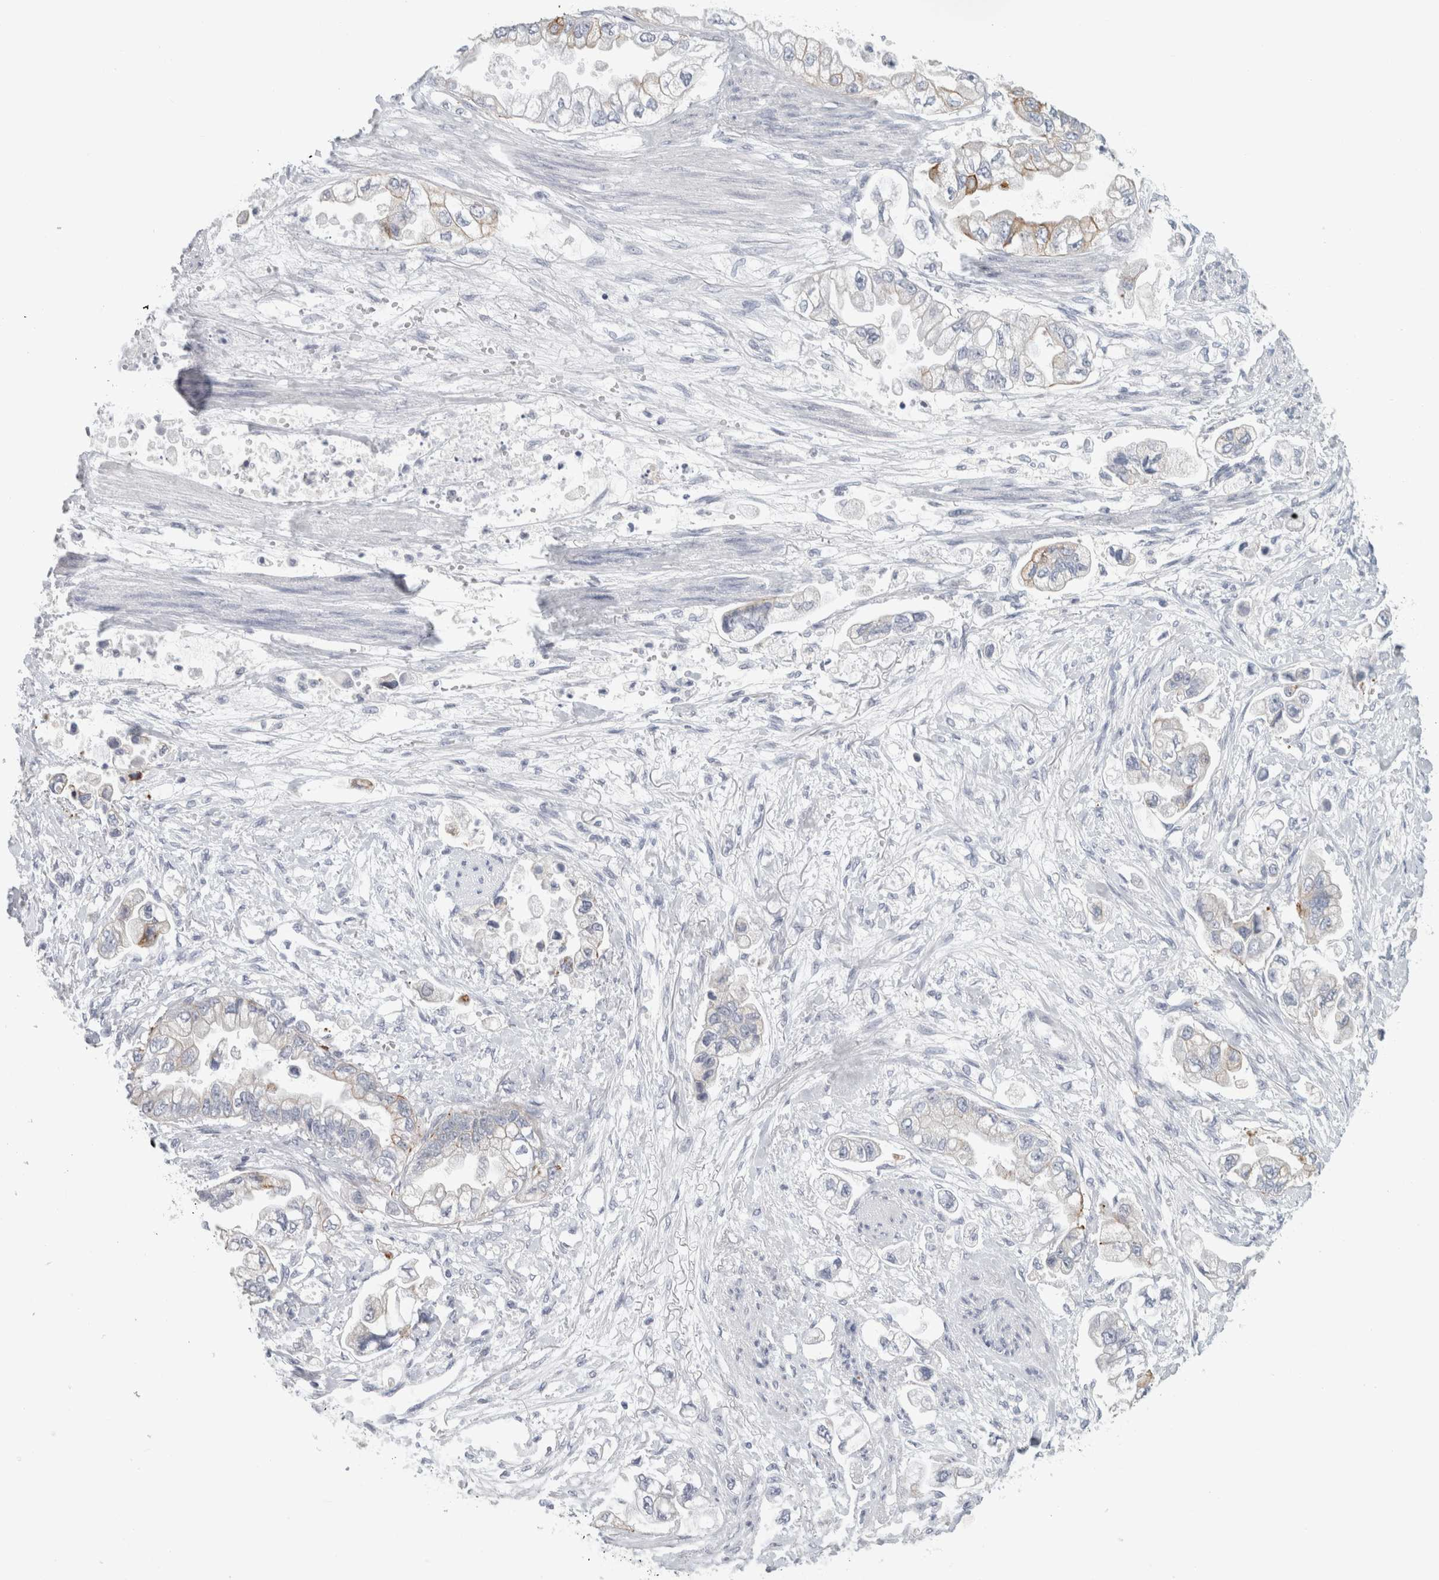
{"staining": {"intensity": "weak", "quantity": "<25%", "location": "cytoplasmic/membranous"}, "tissue": "stomach cancer", "cell_type": "Tumor cells", "image_type": "cancer", "snomed": [{"axis": "morphology", "description": "Adenocarcinoma, NOS"}, {"axis": "topography", "description": "Stomach"}], "caption": "IHC micrograph of neoplastic tissue: stomach cancer stained with DAB displays no significant protein positivity in tumor cells.", "gene": "SLC28A3", "patient": {"sex": "male", "age": 62}}